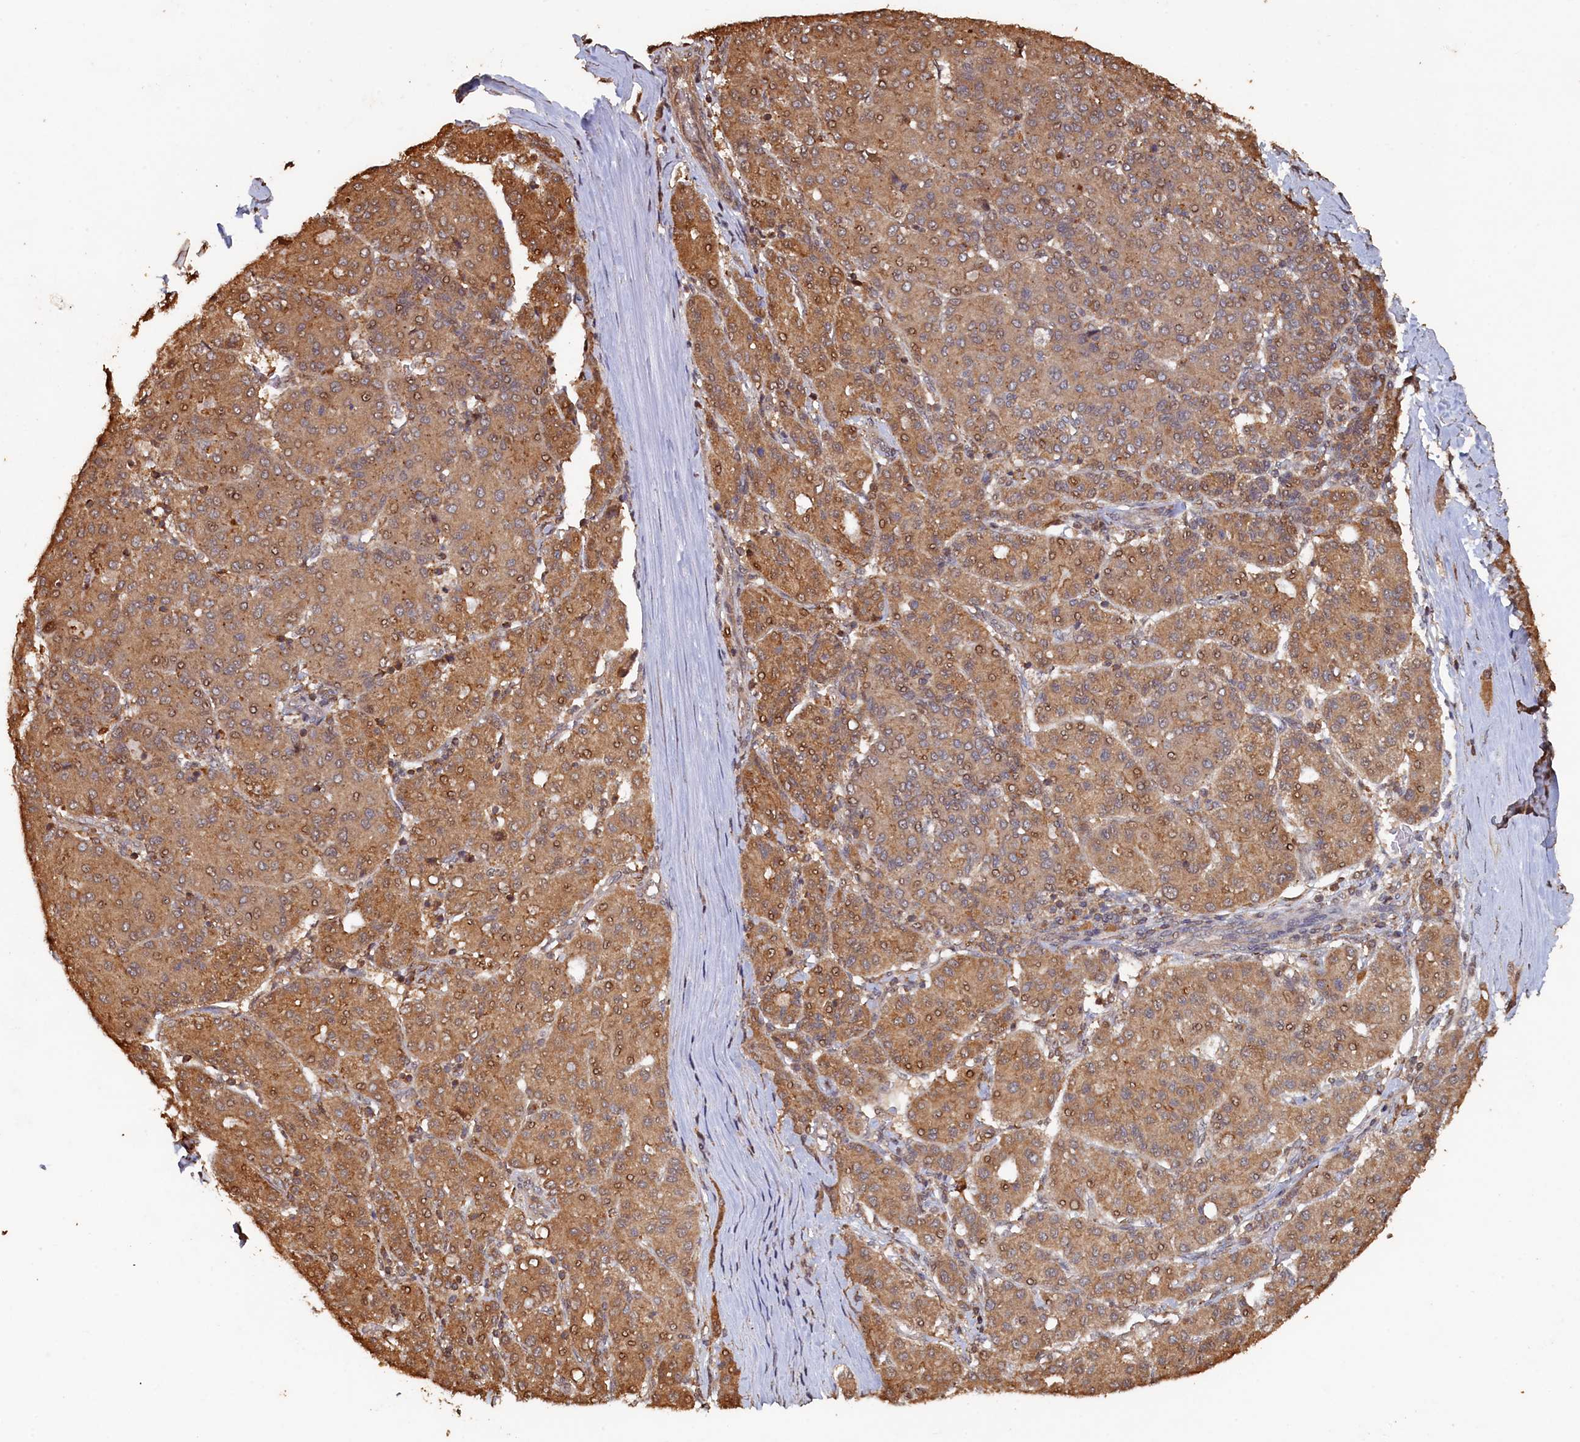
{"staining": {"intensity": "moderate", "quantity": ">75%", "location": "cytoplasmic/membranous"}, "tissue": "liver cancer", "cell_type": "Tumor cells", "image_type": "cancer", "snomed": [{"axis": "morphology", "description": "Carcinoma, Hepatocellular, NOS"}, {"axis": "topography", "description": "Liver"}], "caption": "Immunohistochemical staining of human hepatocellular carcinoma (liver) shows moderate cytoplasmic/membranous protein expression in about >75% of tumor cells. The staining is performed using DAB (3,3'-diaminobenzidine) brown chromogen to label protein expression. The nuclei are counter-stained blue using hematoxylin.", "gene": "PIGN", "patient": {"sex": "male", "age": 65}}